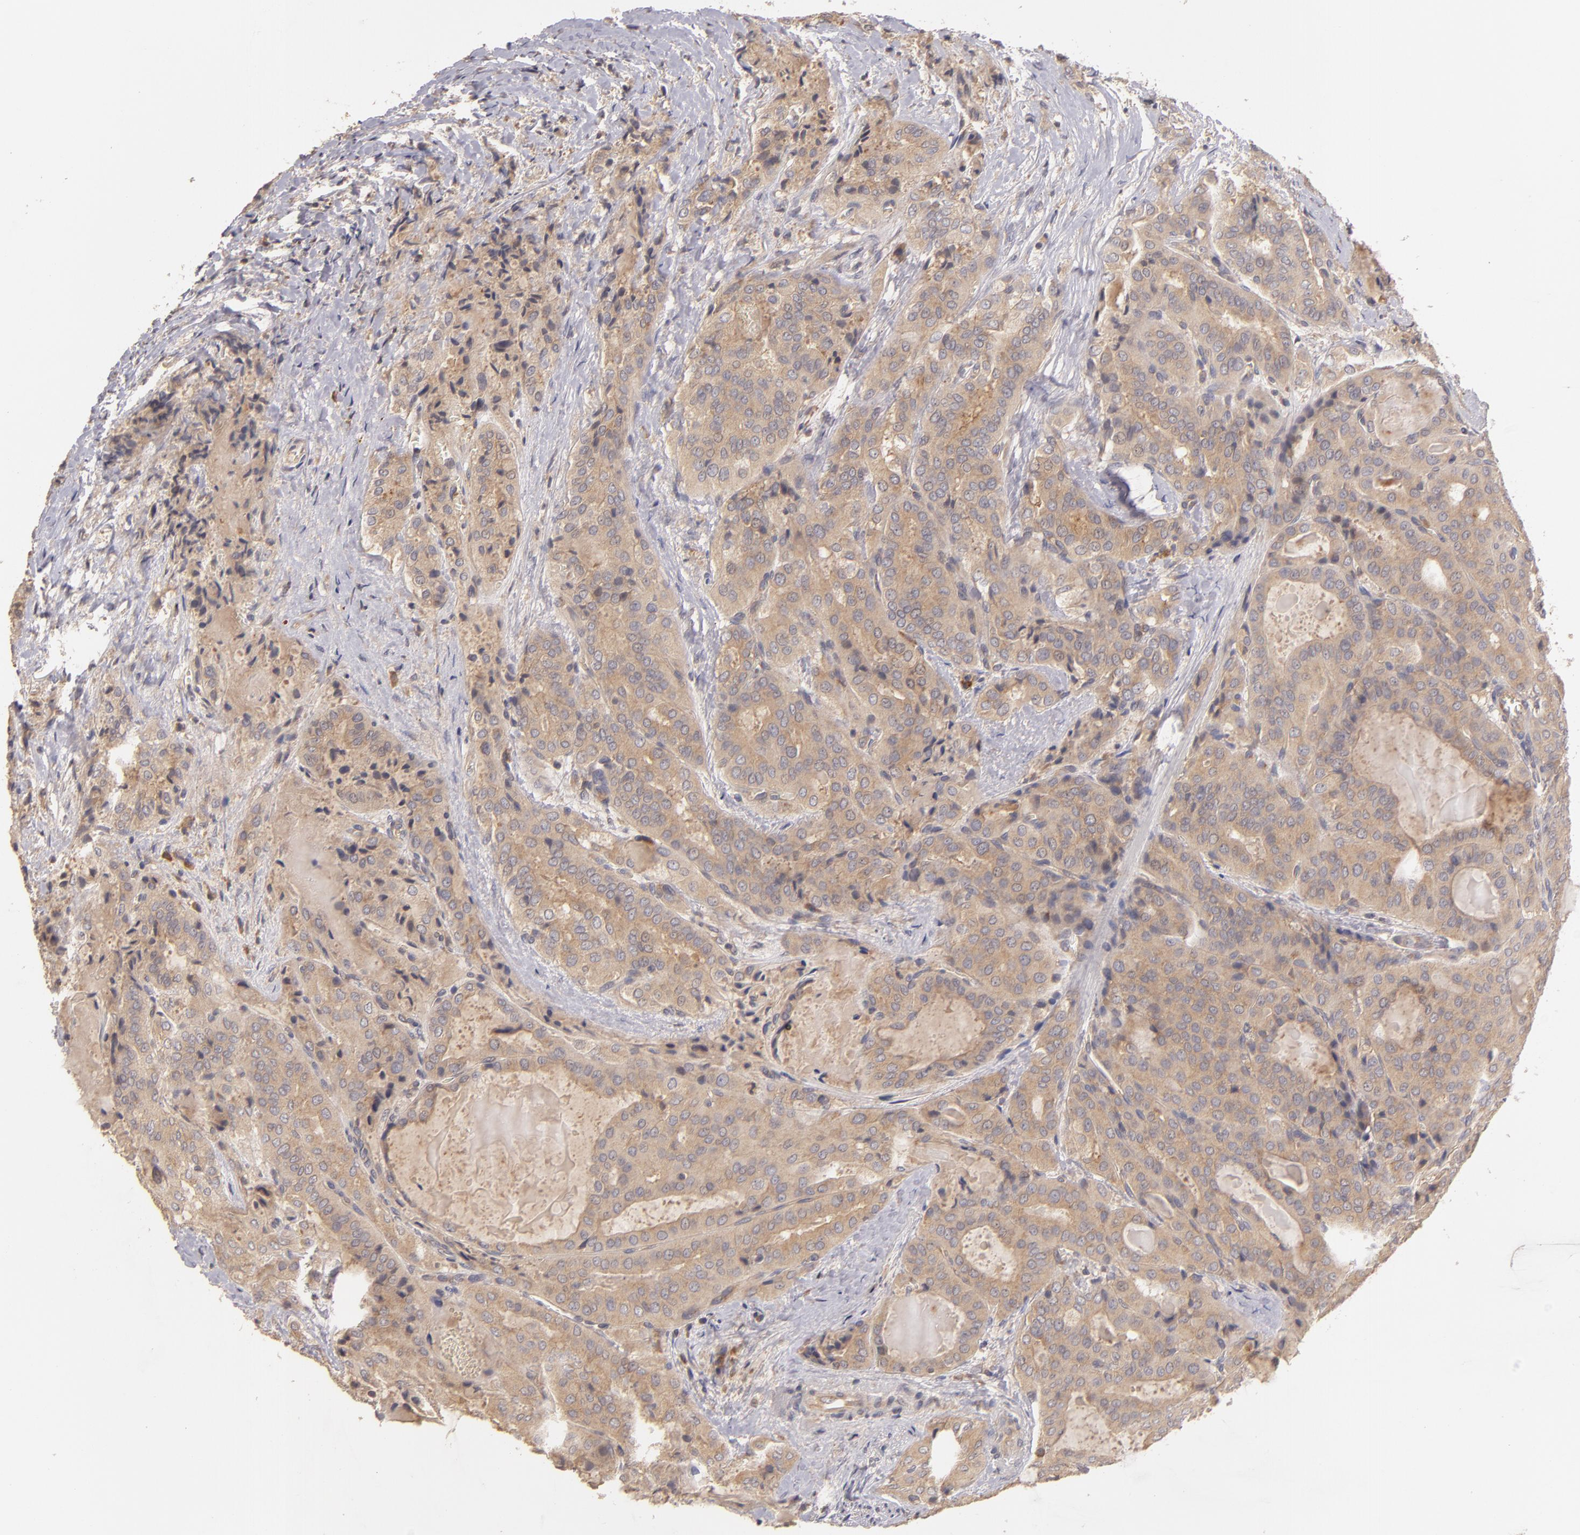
{"staining": {"intensity": "moderate", "quantity": ">75%", "location": "cytoplasmic/membranous"}, "tissue": "thyroid cancer", "cell_type": "Tumor cells", "image_type": "cancer", "snomed": [{"axis": "morphology", "description": "Papillary adenocarcinoma, NOS"}, {"axis": "topography", "description": "Thyroid gland"}], "caption": "Moderate cytoplasmic/membranous staining for a protein is identified in about >75% of tumor cells of papillary adenocarcinoma (thyroid) using IHC.", "gene": "UPF3B", "patient": {"sex": "female", "age": 71}}